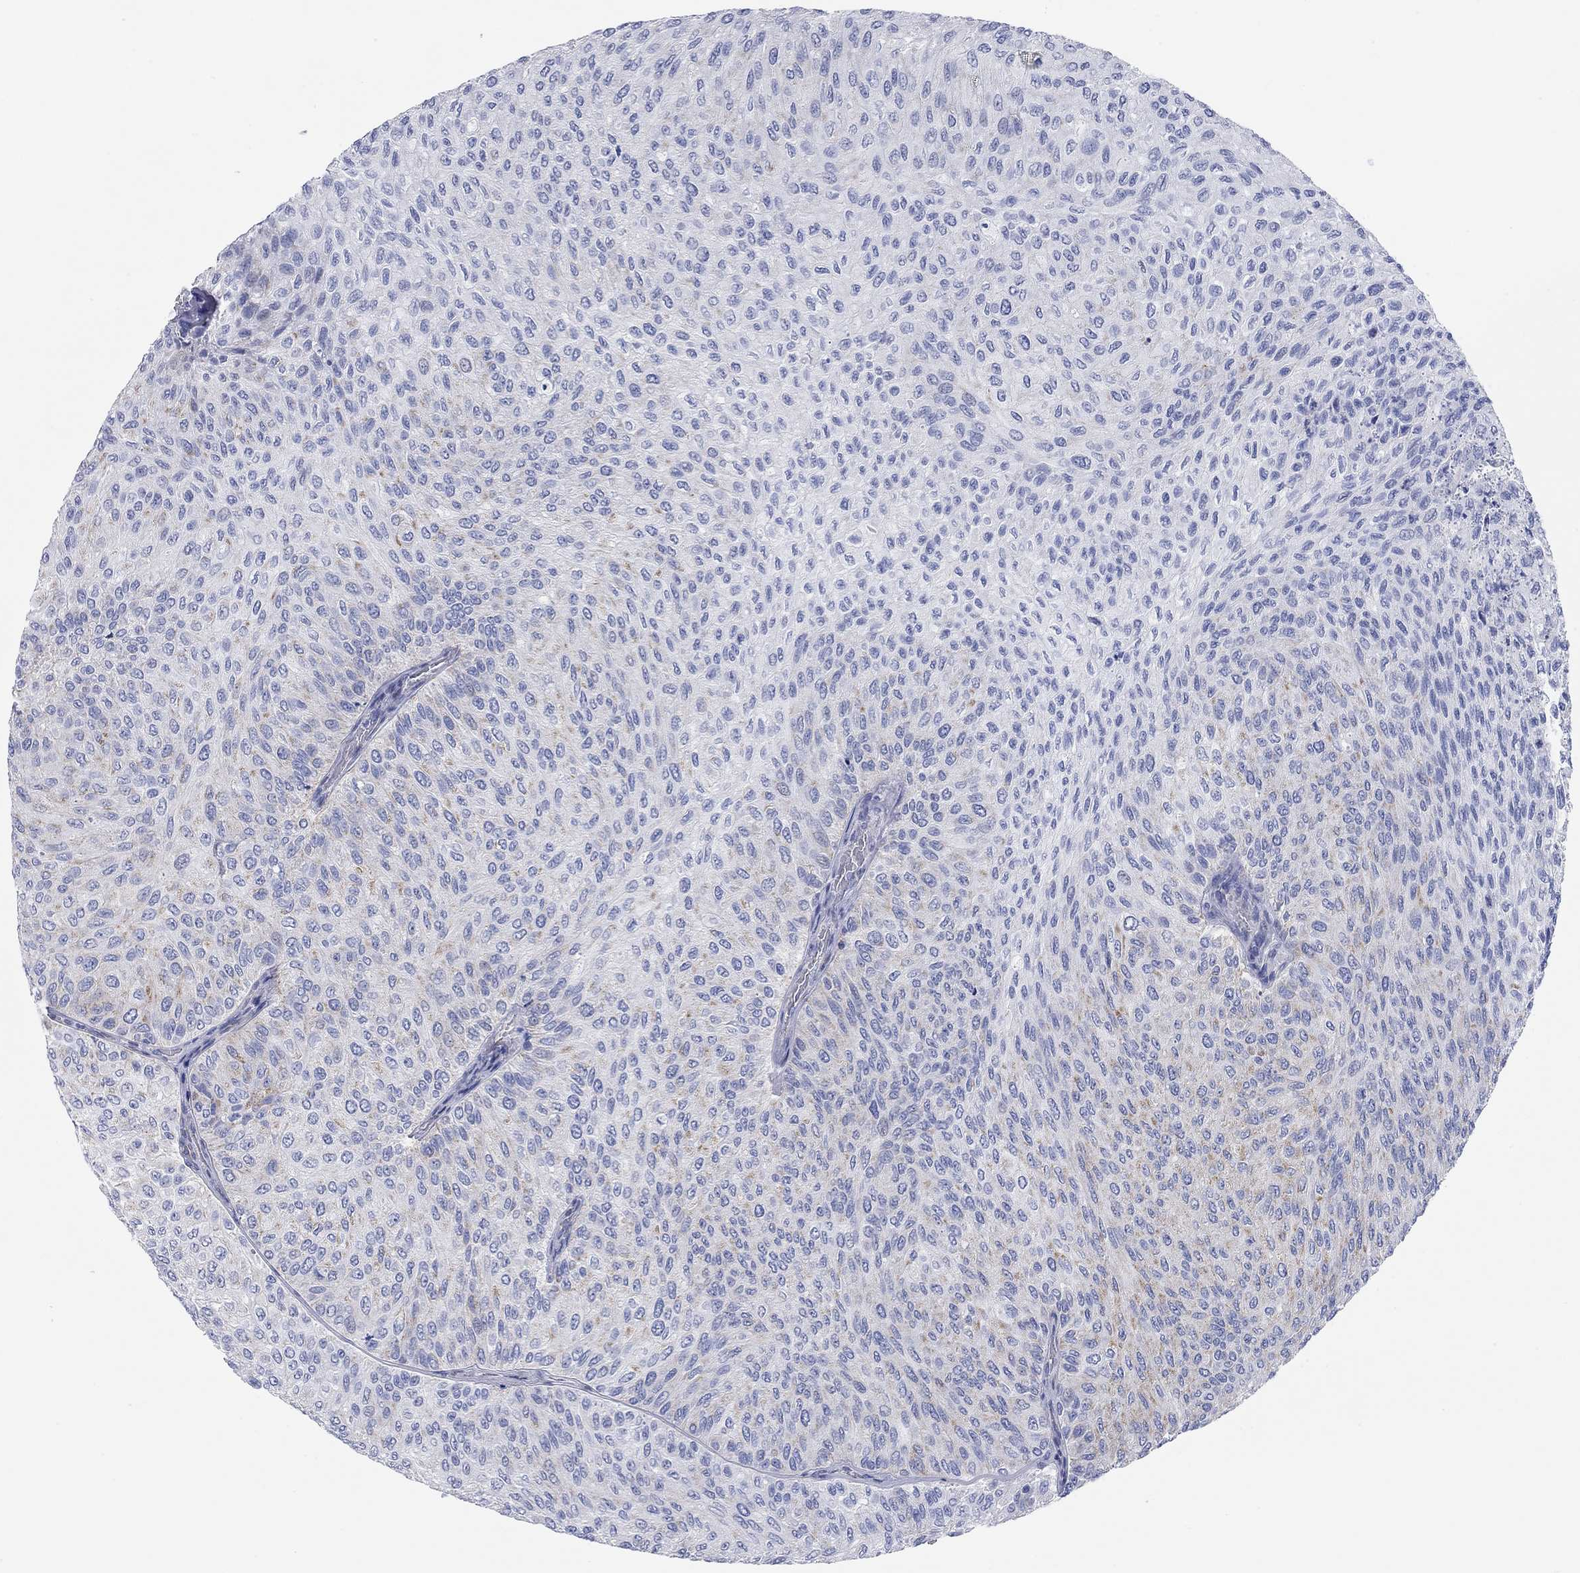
{"staining": {"intensity": "weak", "quantity": "<25%", "location": "cytoplasmic/membranous"}, "tissue": "urothelial cancer", "cell_type": "Tumor cells", "image_type": "cancer", "snomed": [{"axis": "morphology", "description": "Urothelial carcinoma, Low grade"}, {"axis": "topography", "description": "Urinary bladder"}], "caption": "DAB (3,3'-diaminobenzidine) immunohistochemical staining of urothelial carcinoma (low-grade) reveals no significant expression in tumor cells.", "gene": "CHI3L2", "patient": {"sex": "male", "age": 78}}